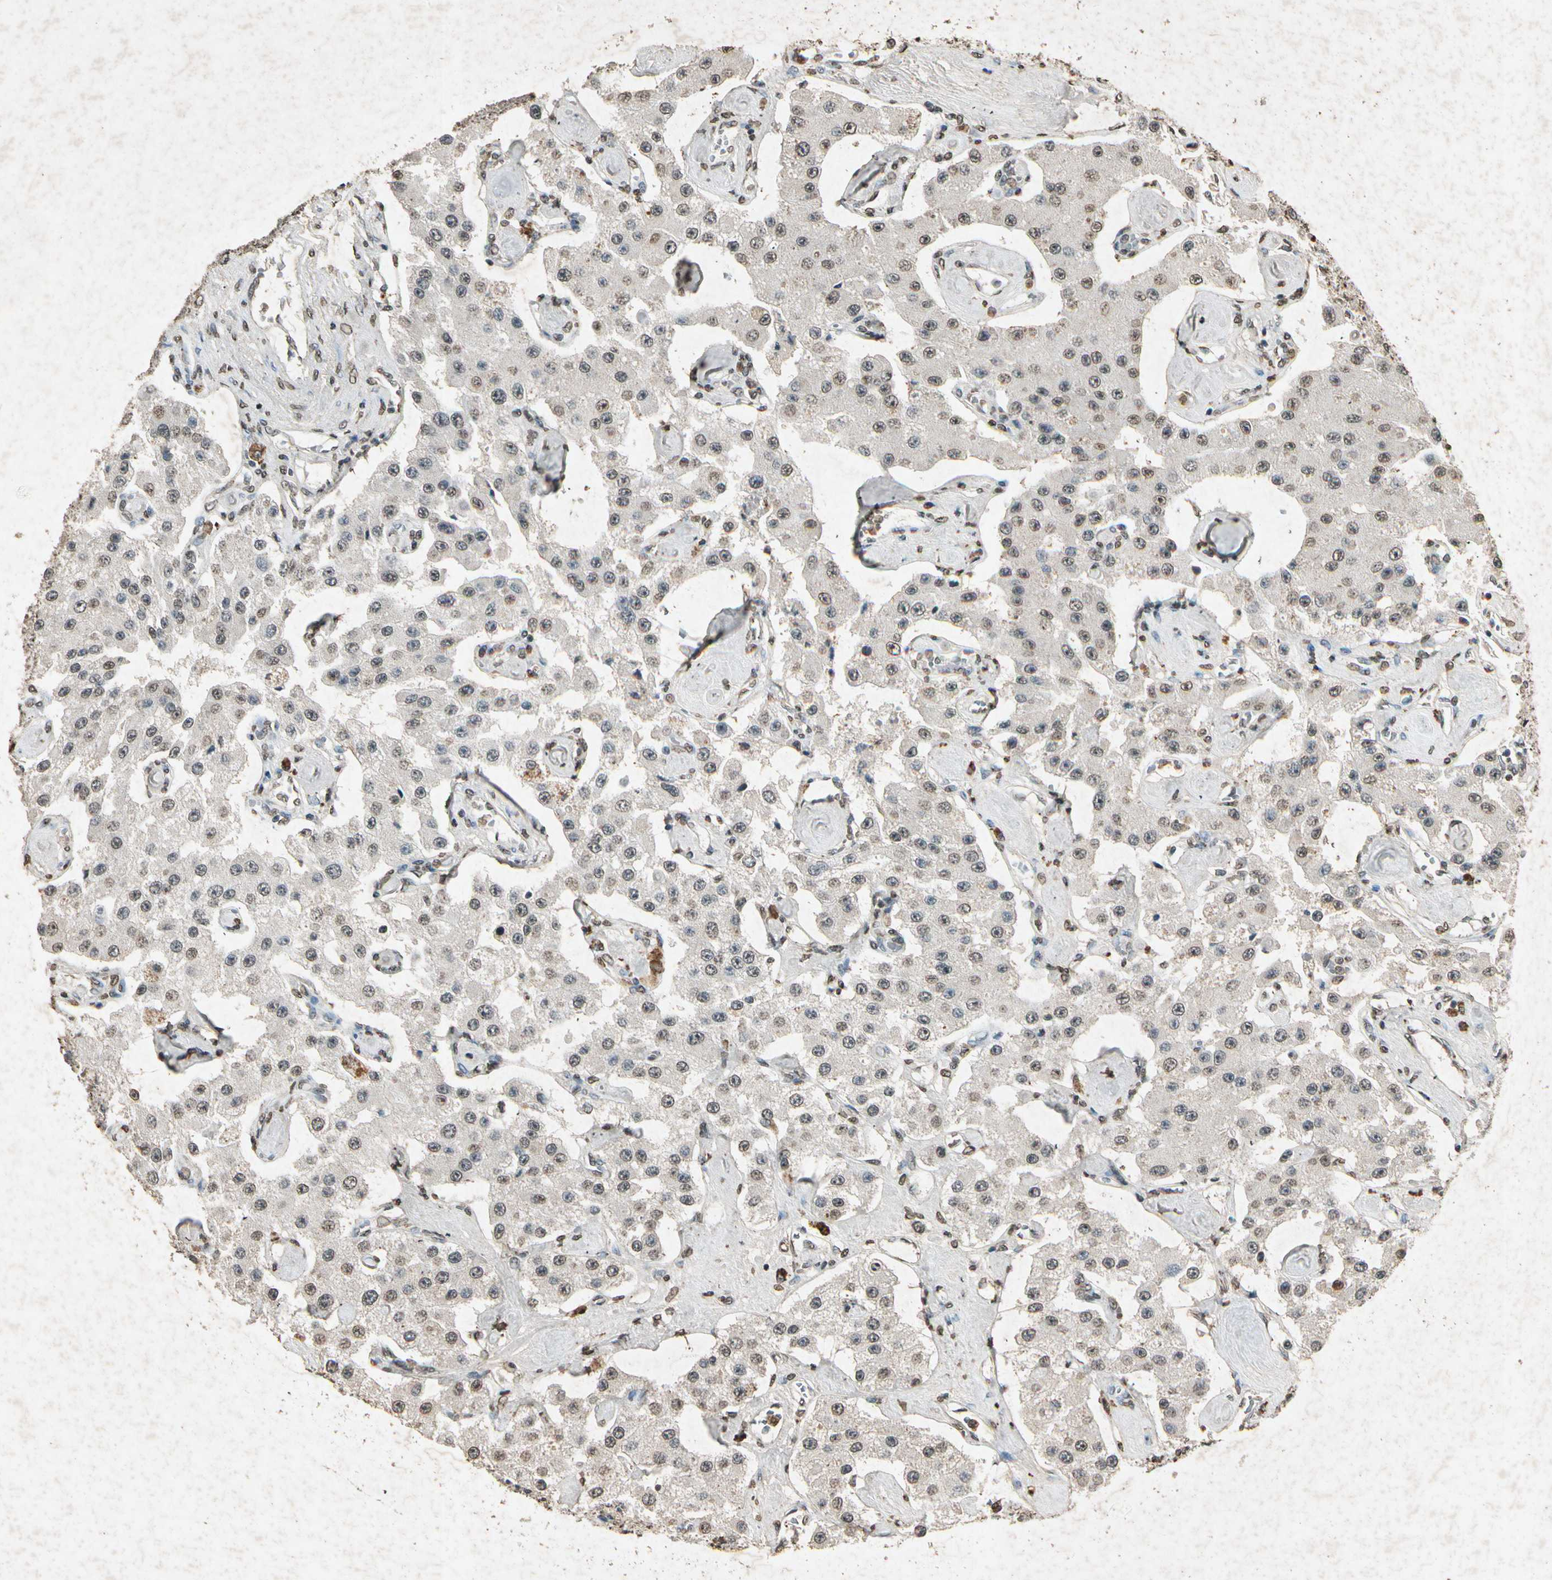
{"staining": {"intensity": "weak", "quantity": "25%-75%", "location": "cytoplasmic/membranous"}, "tissue": "carcinoid", "cell_type": "Tumor cells", "image_type": "cancer", "snomed": [{"axis": "morphology", "description": "Carcinoid, malignant, NOS"}, {"axis": "topography", "description": "Pancreas"}], "caption": "High-magnification brightfield microscopy of carcinoid stained with DAB (brown) and counterstained with hematoxylin (blue). tumor cells exhibit weak cytoplasmic/membranous expression is present in approximately25%-75% of cells.", "gene": "GC", "patient": {"sex": "male", "age": 41}}